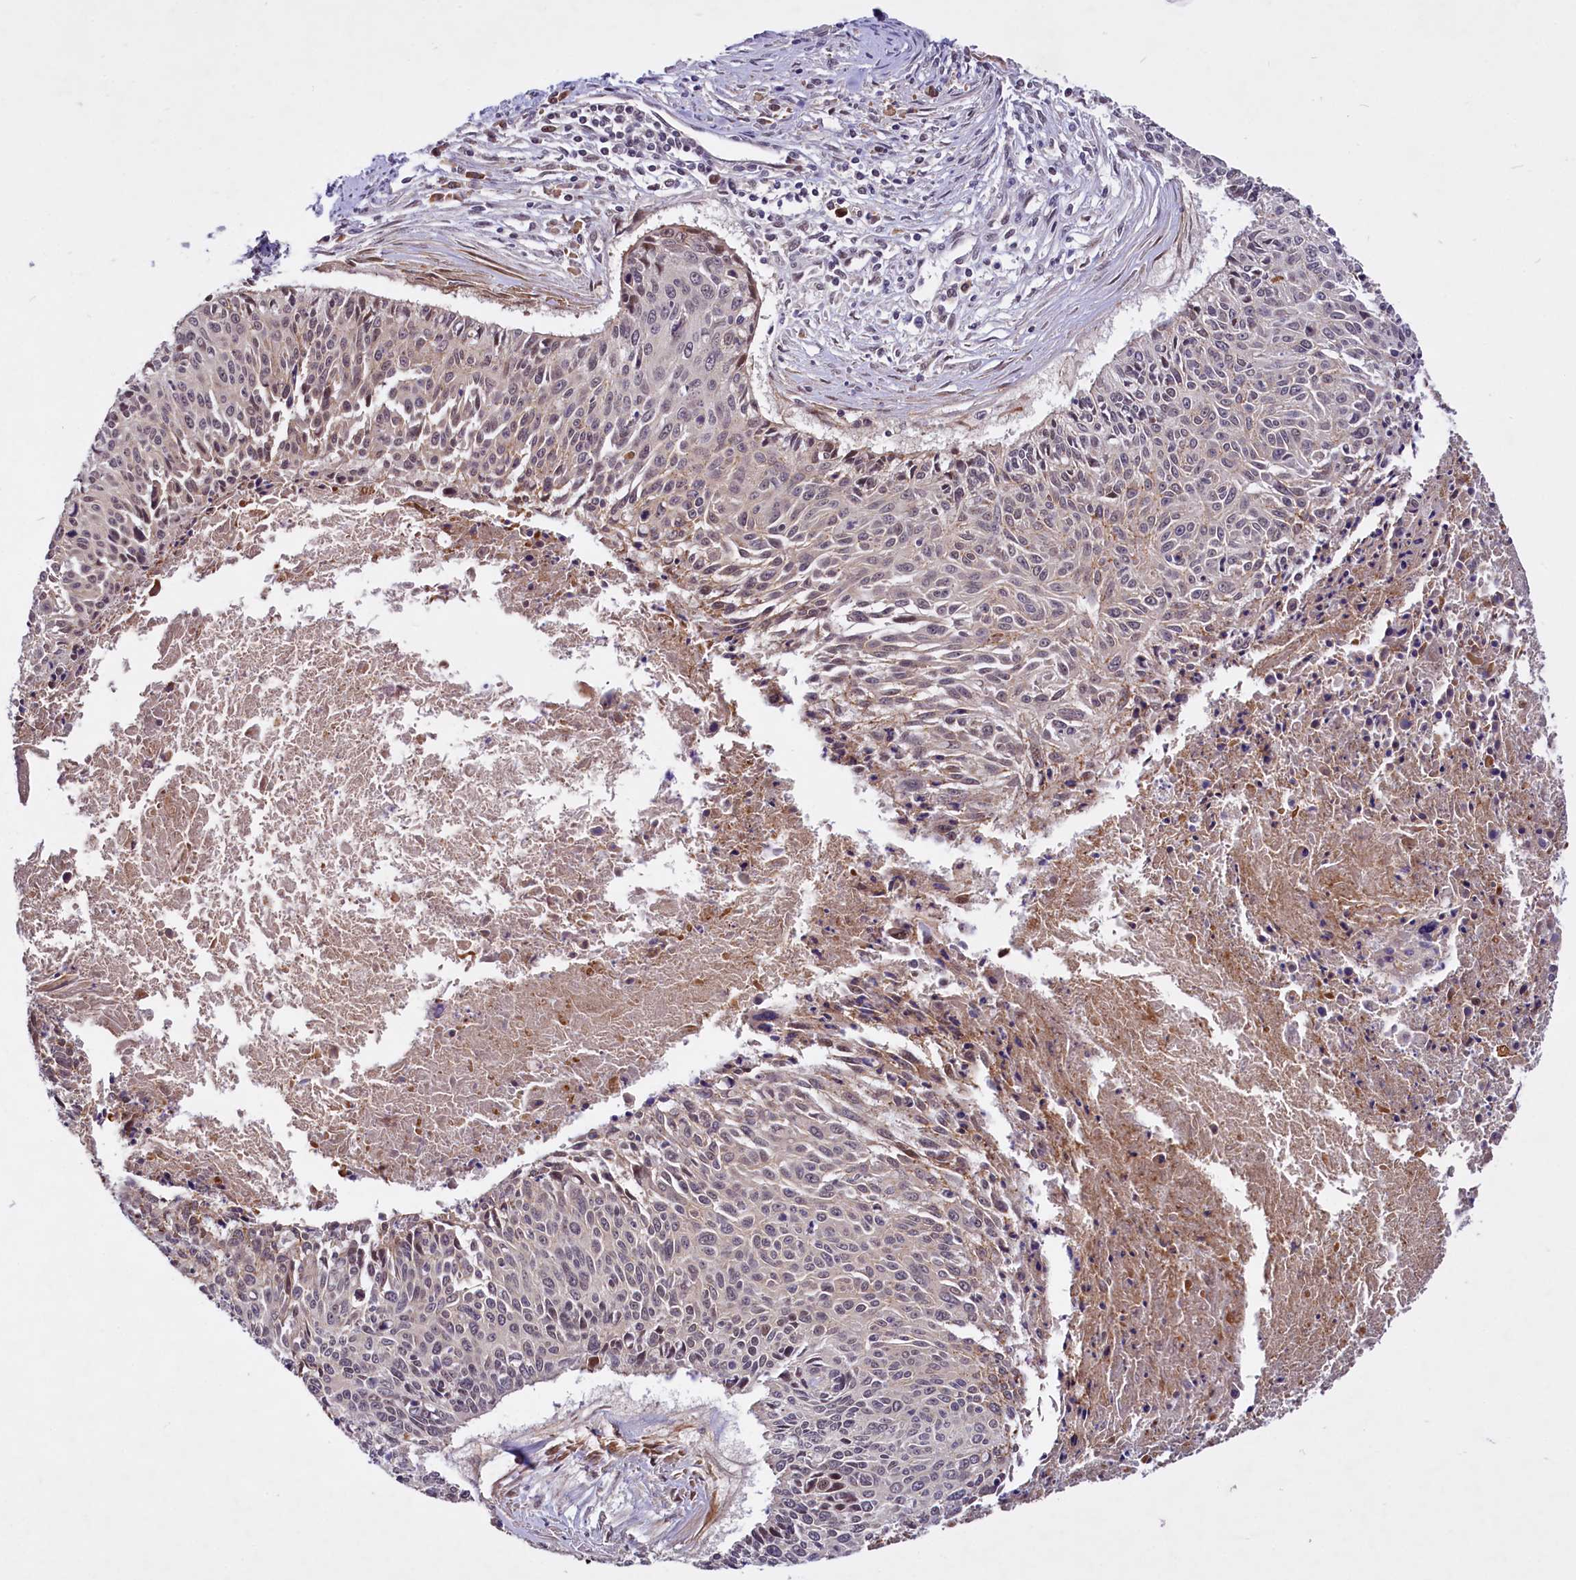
{"staining": {"intensity": "weak", "quantity": "<25%", "location": "nuclear"}, "tissue": "cervical cancer", "cell_type": "Tumor cells", "image_type": "cancer", "snomed": [{"axis": "morphology", "description": "Squamous cell carcinoma, NOS"}, {"axis": "topography", "description": "Cervix"}], "caption": "DAB (3,3'-diaminobenzidine) immunohistochemical staining of squamous cell carcinoma (cervical) displays no significant positivity in tumor cells.", "gene": "UBE3A", "patient": {"sex": "female", "age": 55}}